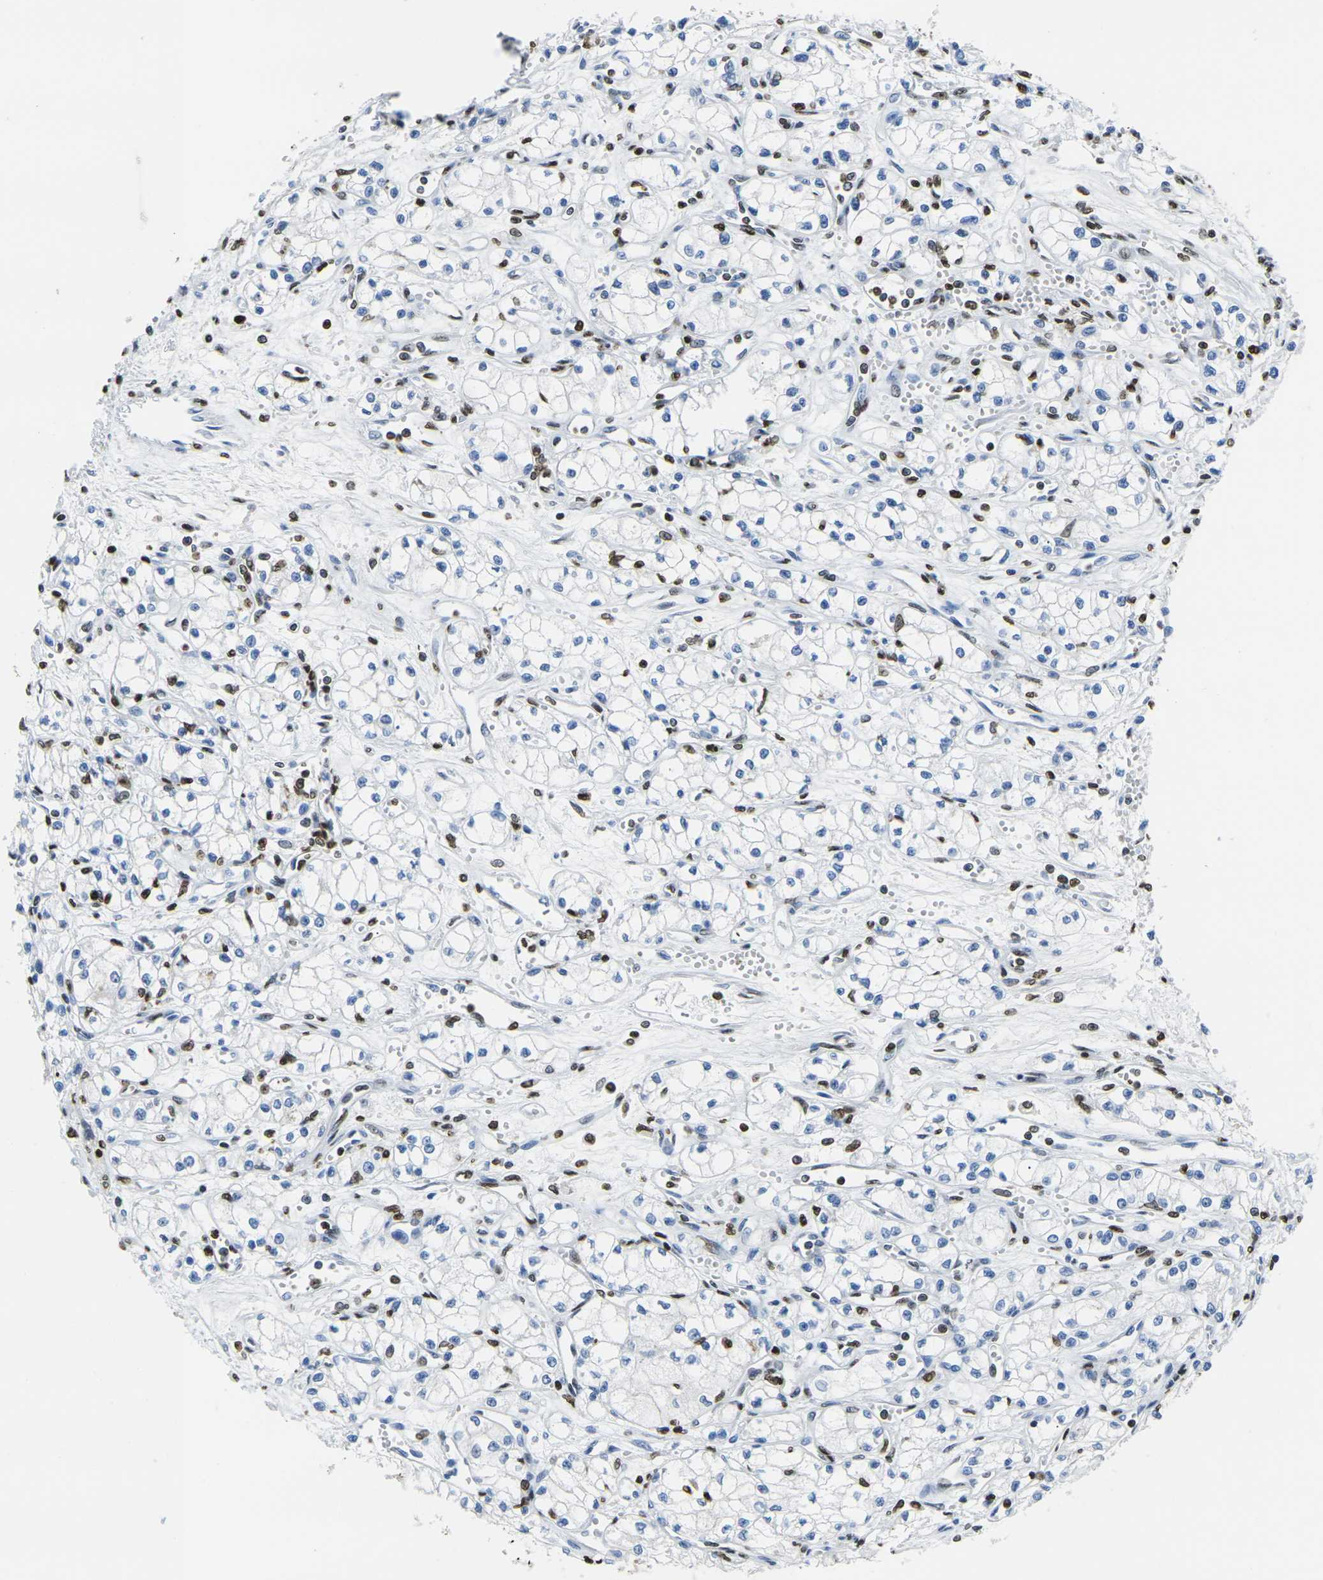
{"staining": {"intensity": "strong", "quantity": "<25%", "location": "nuclear"}, "tissue": "renal cancer", "cell_type": "Tumor cells", "image_type": "cancer", "snomed": [{"axis": "morphology", "description": "Normal tissue, NOS"}, {"axis": "morphology", "description": "Adenocarcinoma, NOS"}, {"axis": "topography", "description": "Kidney"}], "caption": "Immunohistochemistry histopathology image of neoplastic tissue: human renal cancer (adenocarcinoma) stained using immunohistochemistry (IHC) exhibits medium levels of strong protein expression localized specifically in the nuclear of tumor cells, appearing as a nuclear brown color.", "gene": "DRAXIN", "patient": {"sex": "male", "age": 59}}